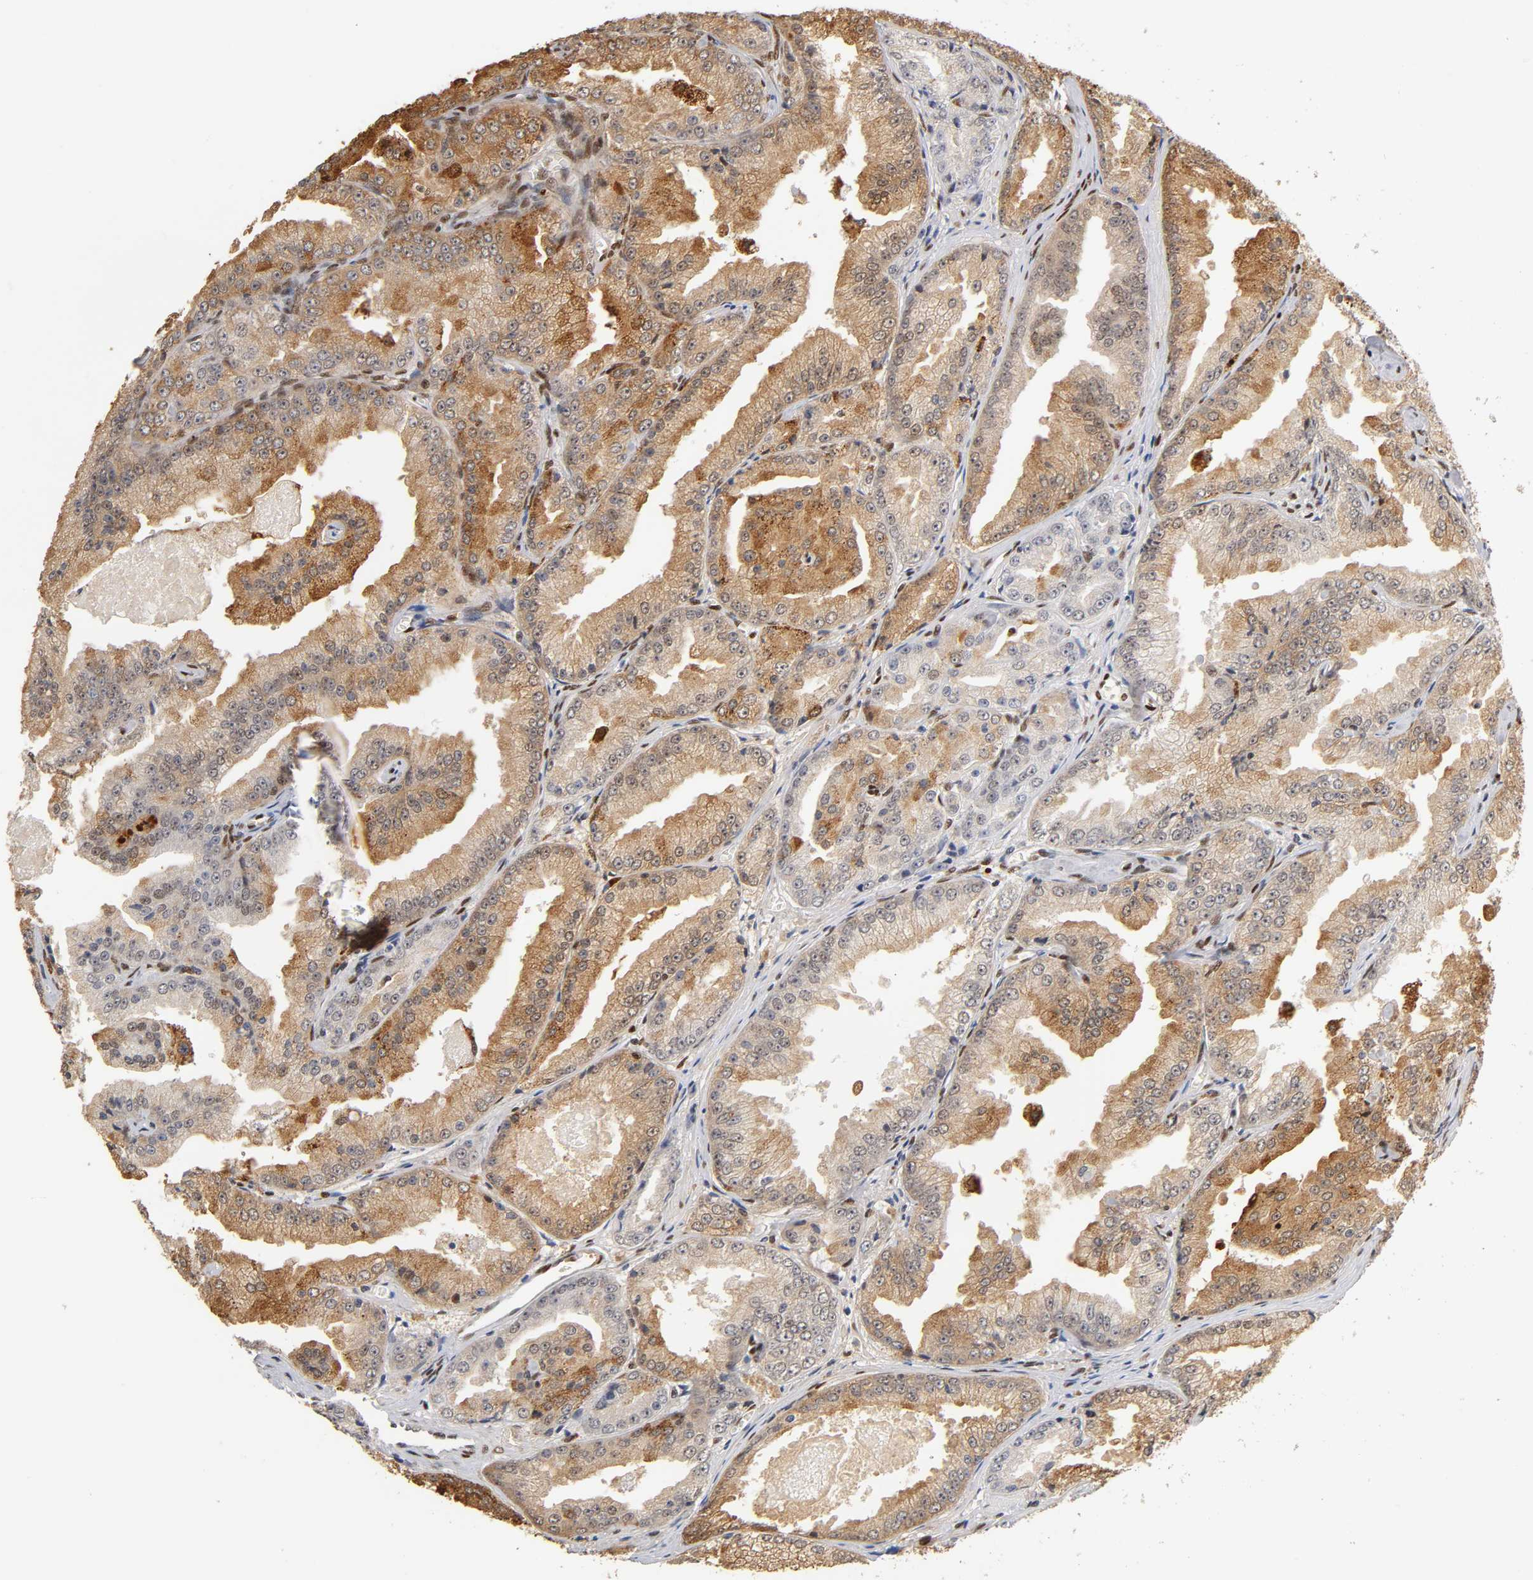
{"staining": {"intensity": "strong", "quantity": ">75%", "location": "cytoplasmic/membranous"}, "tissue": "prostate cancer", "cell_type": "Tumor cells", "image_type": "cancer", "snomed": [{"axis": "morphology", "description": "Adenocarcinoma, High grade"}, {"axis": "topography", "description": "Prostate"}], "caption": "Protein analysis of prostate adenocarcinoma (high-grade) tissue exhibits strong cytoplasmic/membranous expression in approximately >75% of tumor cells. The protein is shown in brown color, while the nuclei are stained blue.", "gene": "NR3C1", "patient": {"sex": "male", "age": 61}}